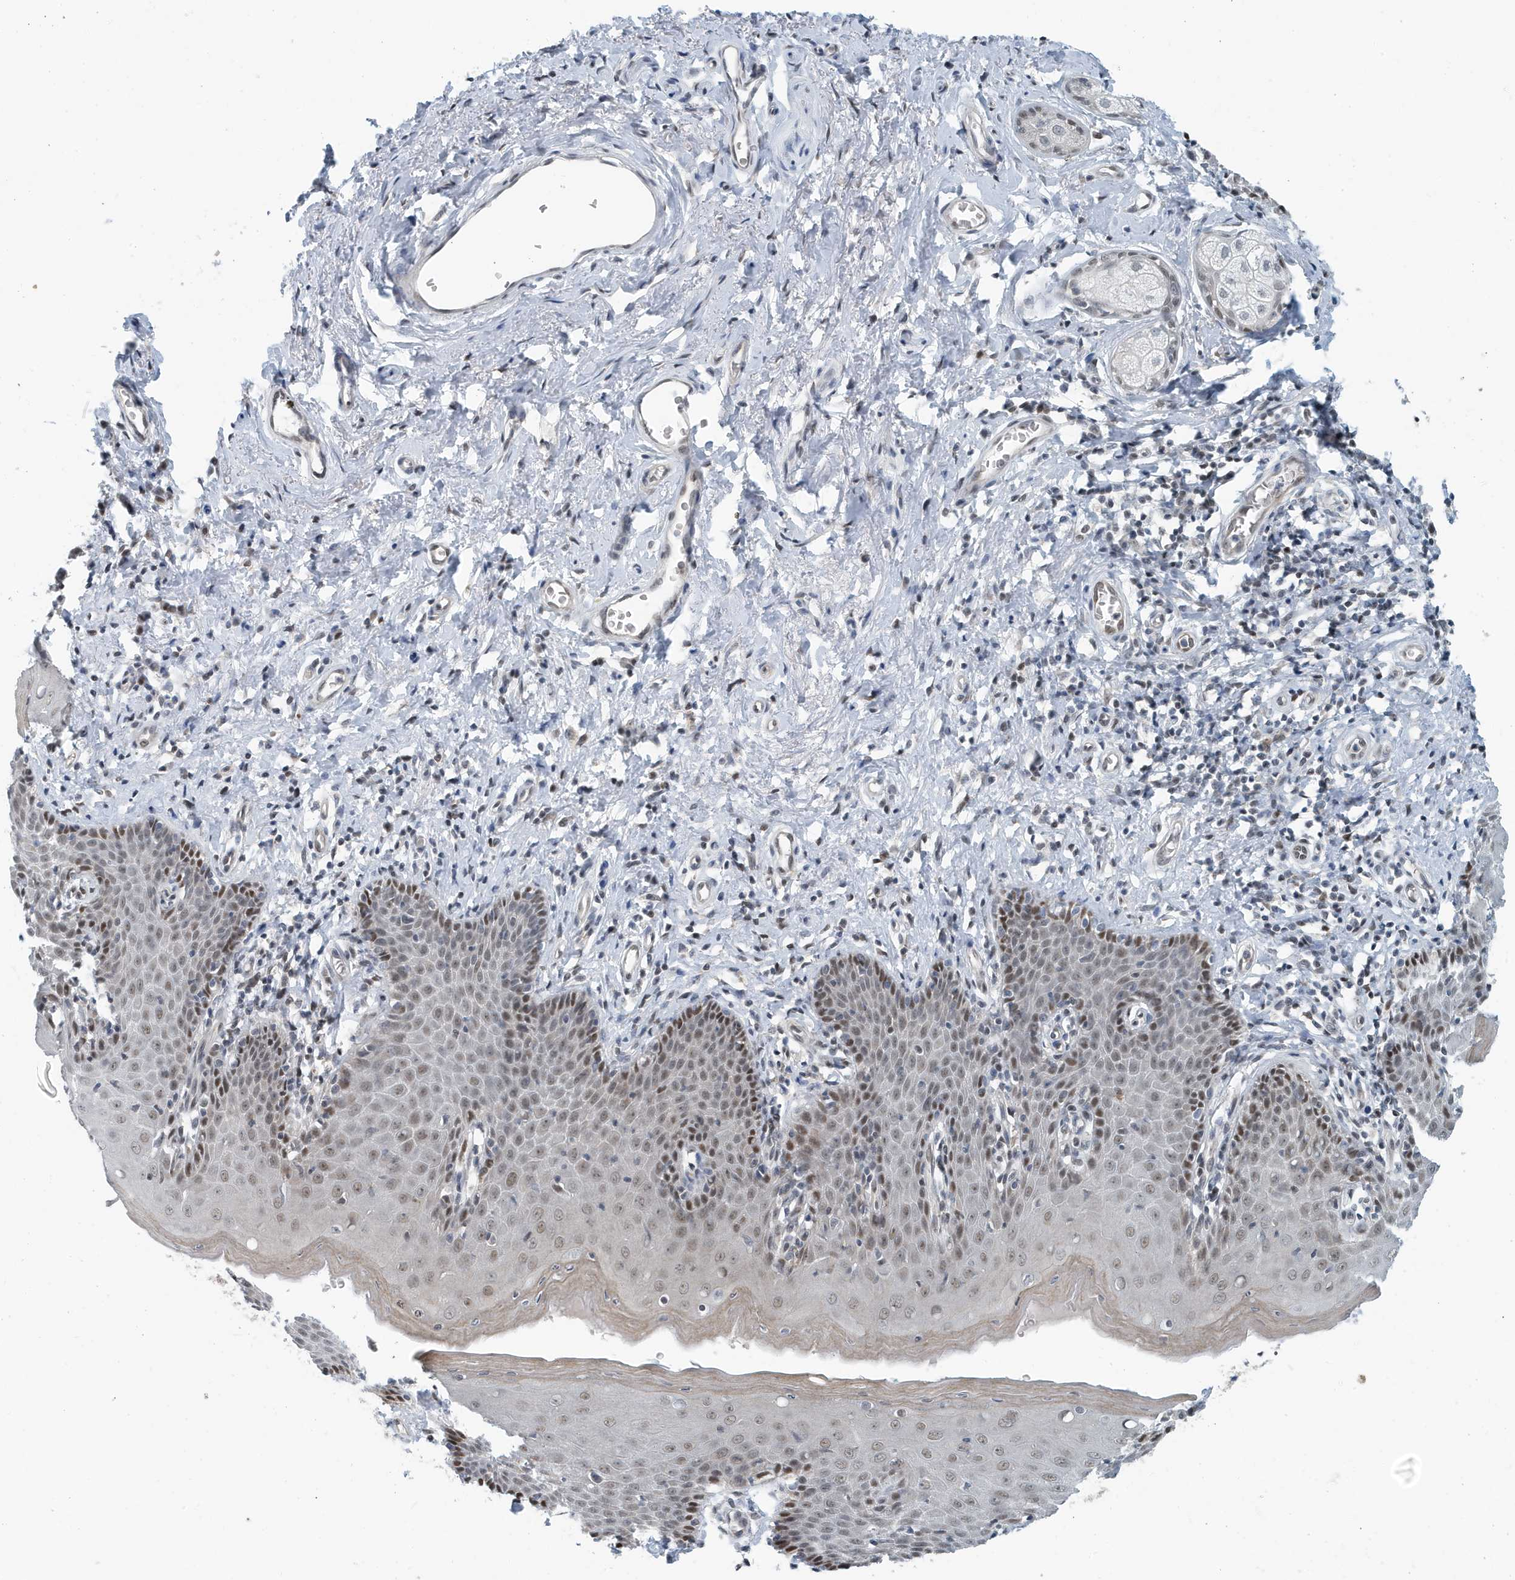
{"staining": {"intensity": "moderate", "quantity": ">75%", "location": "cytoplasmic/membranous,nuclear"}, "tissue": "skin", "cell_type": "Epidermal cells", "image_type": "normal", "snomed": [{"axis": "morphology", "description": "Normal tissue, NOS"}, {"axis": "topography", "description": "Vulva"}], "caption": "Normal skin displays moderate cytoplasmic/membranous,nuclear staining in approximately >75% of epidermal cells, visualized by immunohistochemistry.", "gene": "KIF15", "patient": {"sex": "female", "age": 66}}